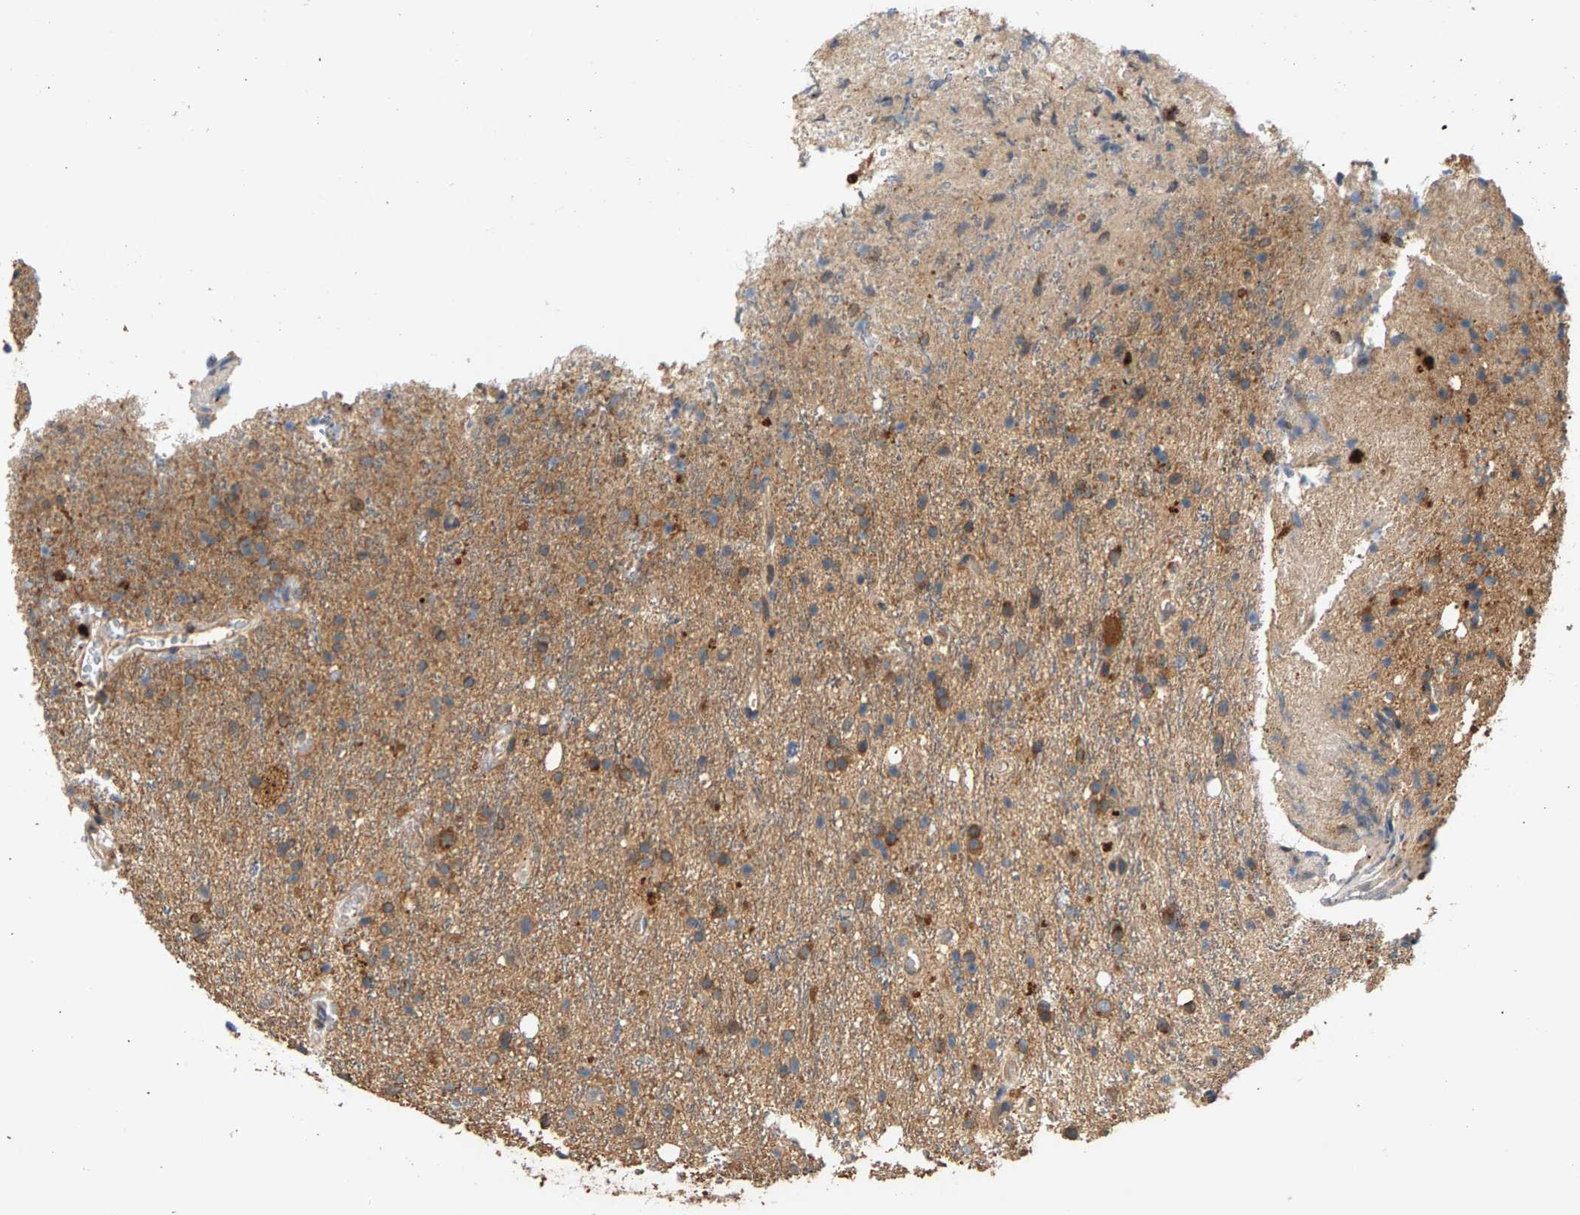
{"staining": {"intensity": "moderate", "quantity": ">75%", "location": "cytoplasmic/membranous"}, "tissue": "glioma", "cell_type": "Tumor cells", "image_type": "cancer", "snomed": [{"axis": "morphology", "description": "Glioma, malignant, High grade"}, {"axis": "topography", "description": "Brain"}], "caption": "IHC of human glioma demonstrates medium levels of moderate cytoplasmic/membranous positivity in approximately >75% of tumor cells.", "gene": "MAP2K5", "patient": {"sex": "male", "age": 47}}